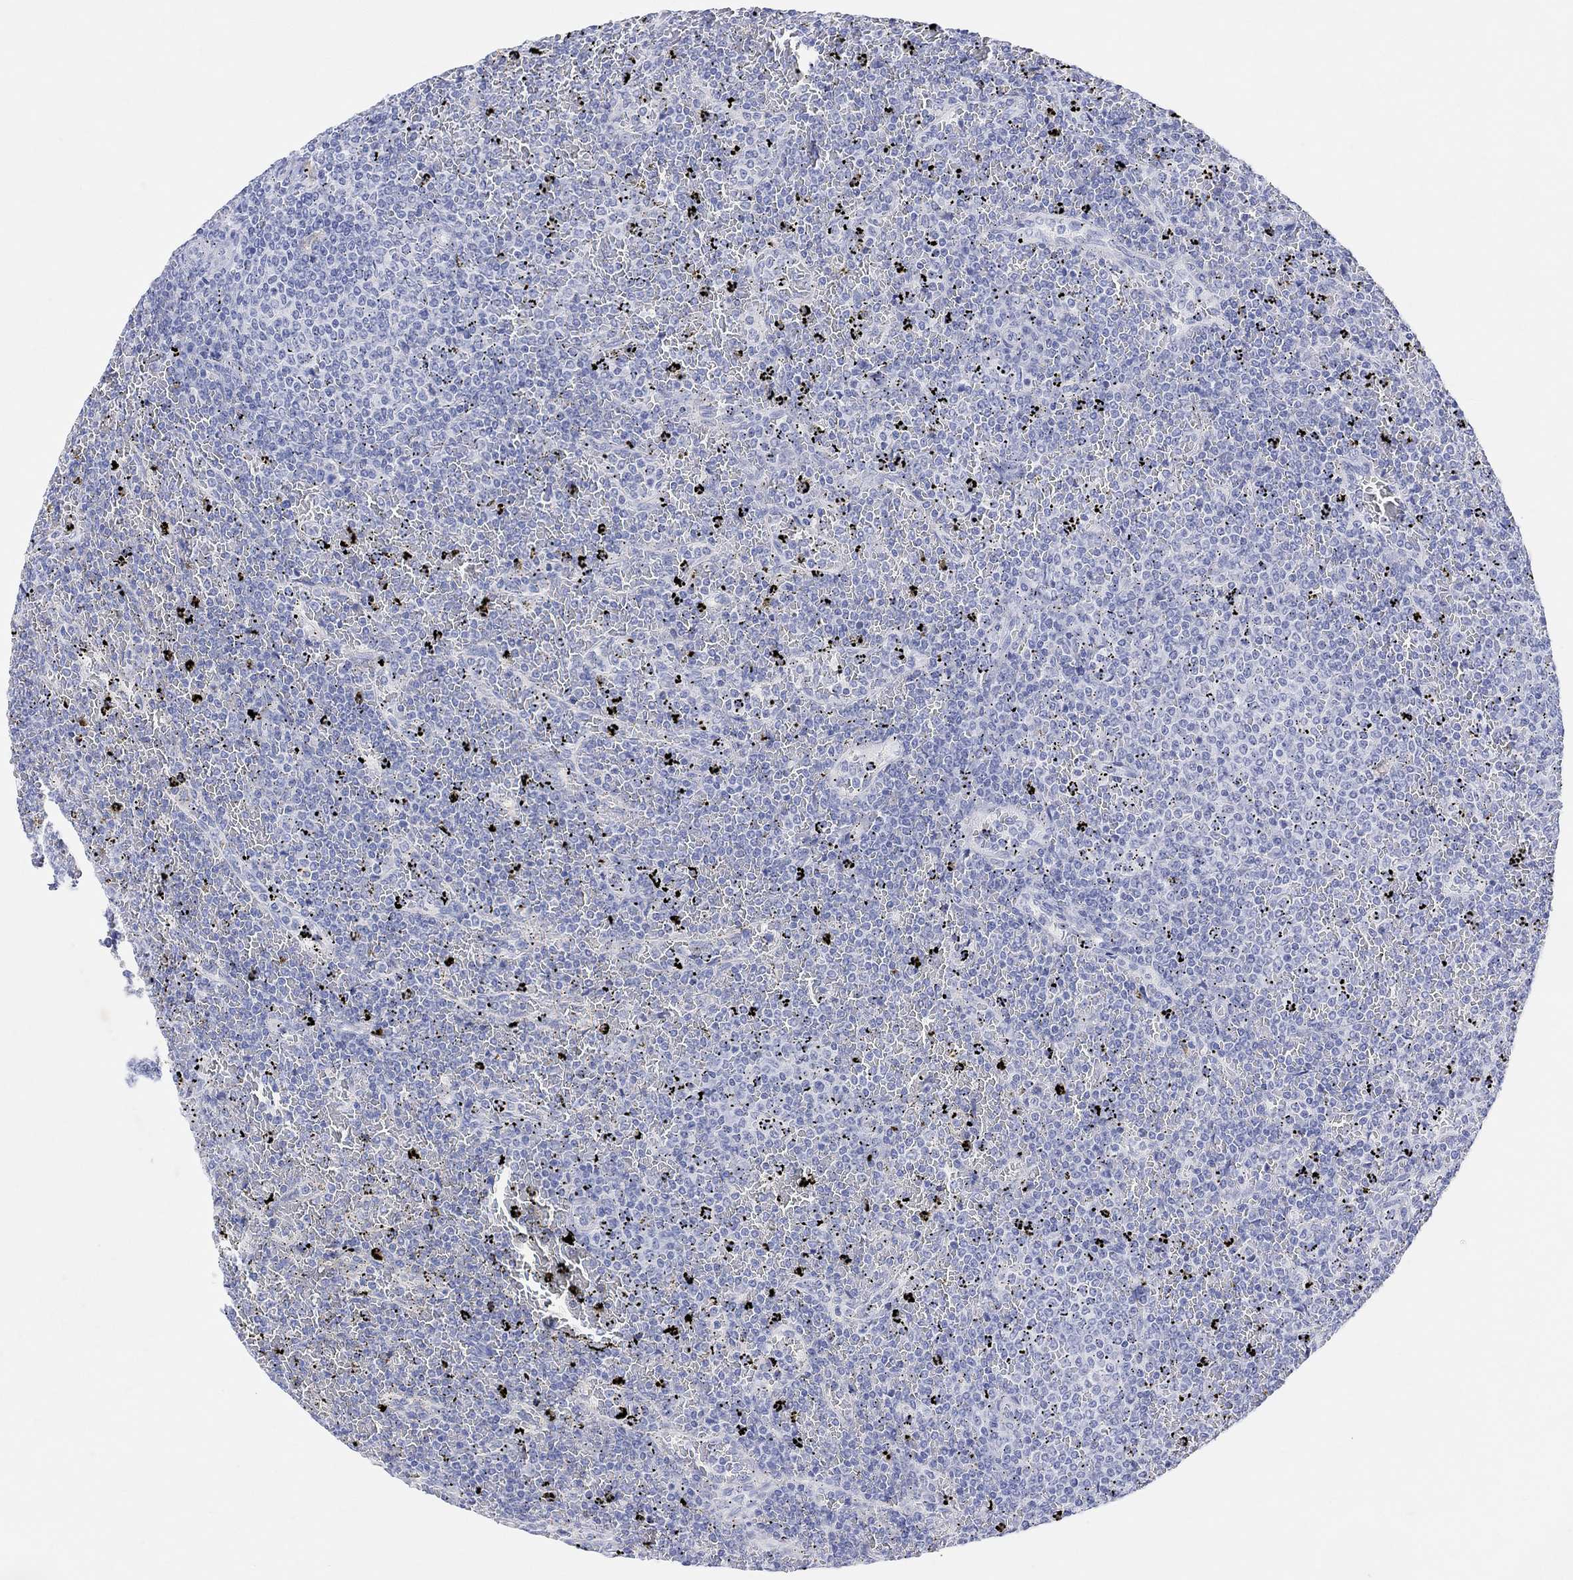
{"staining": {"intensity": "negative", "quantity": "none", "location": "none"}, "tissue": "lymphoma", "cell_type": "Tumor cells", "image_type": "cancer", "snomed": [{"axis": "morphology", "description": "Malignant lymphoma, non-Hodgkin's type, Low grade"}, {"axis": "topography", "description": "Spleen"}], "caption": "High magnification brightfield microscopy of low-grade malignant lymphoma, non-Hodgkin's type stained with DAB (3,3'-diaminobenzidine) (brown) and counterstained with hematoxylin (blue): tumor cells show no significant expression.", "gene": "TYR", "patient": {"sex": "female", "age": 77}}